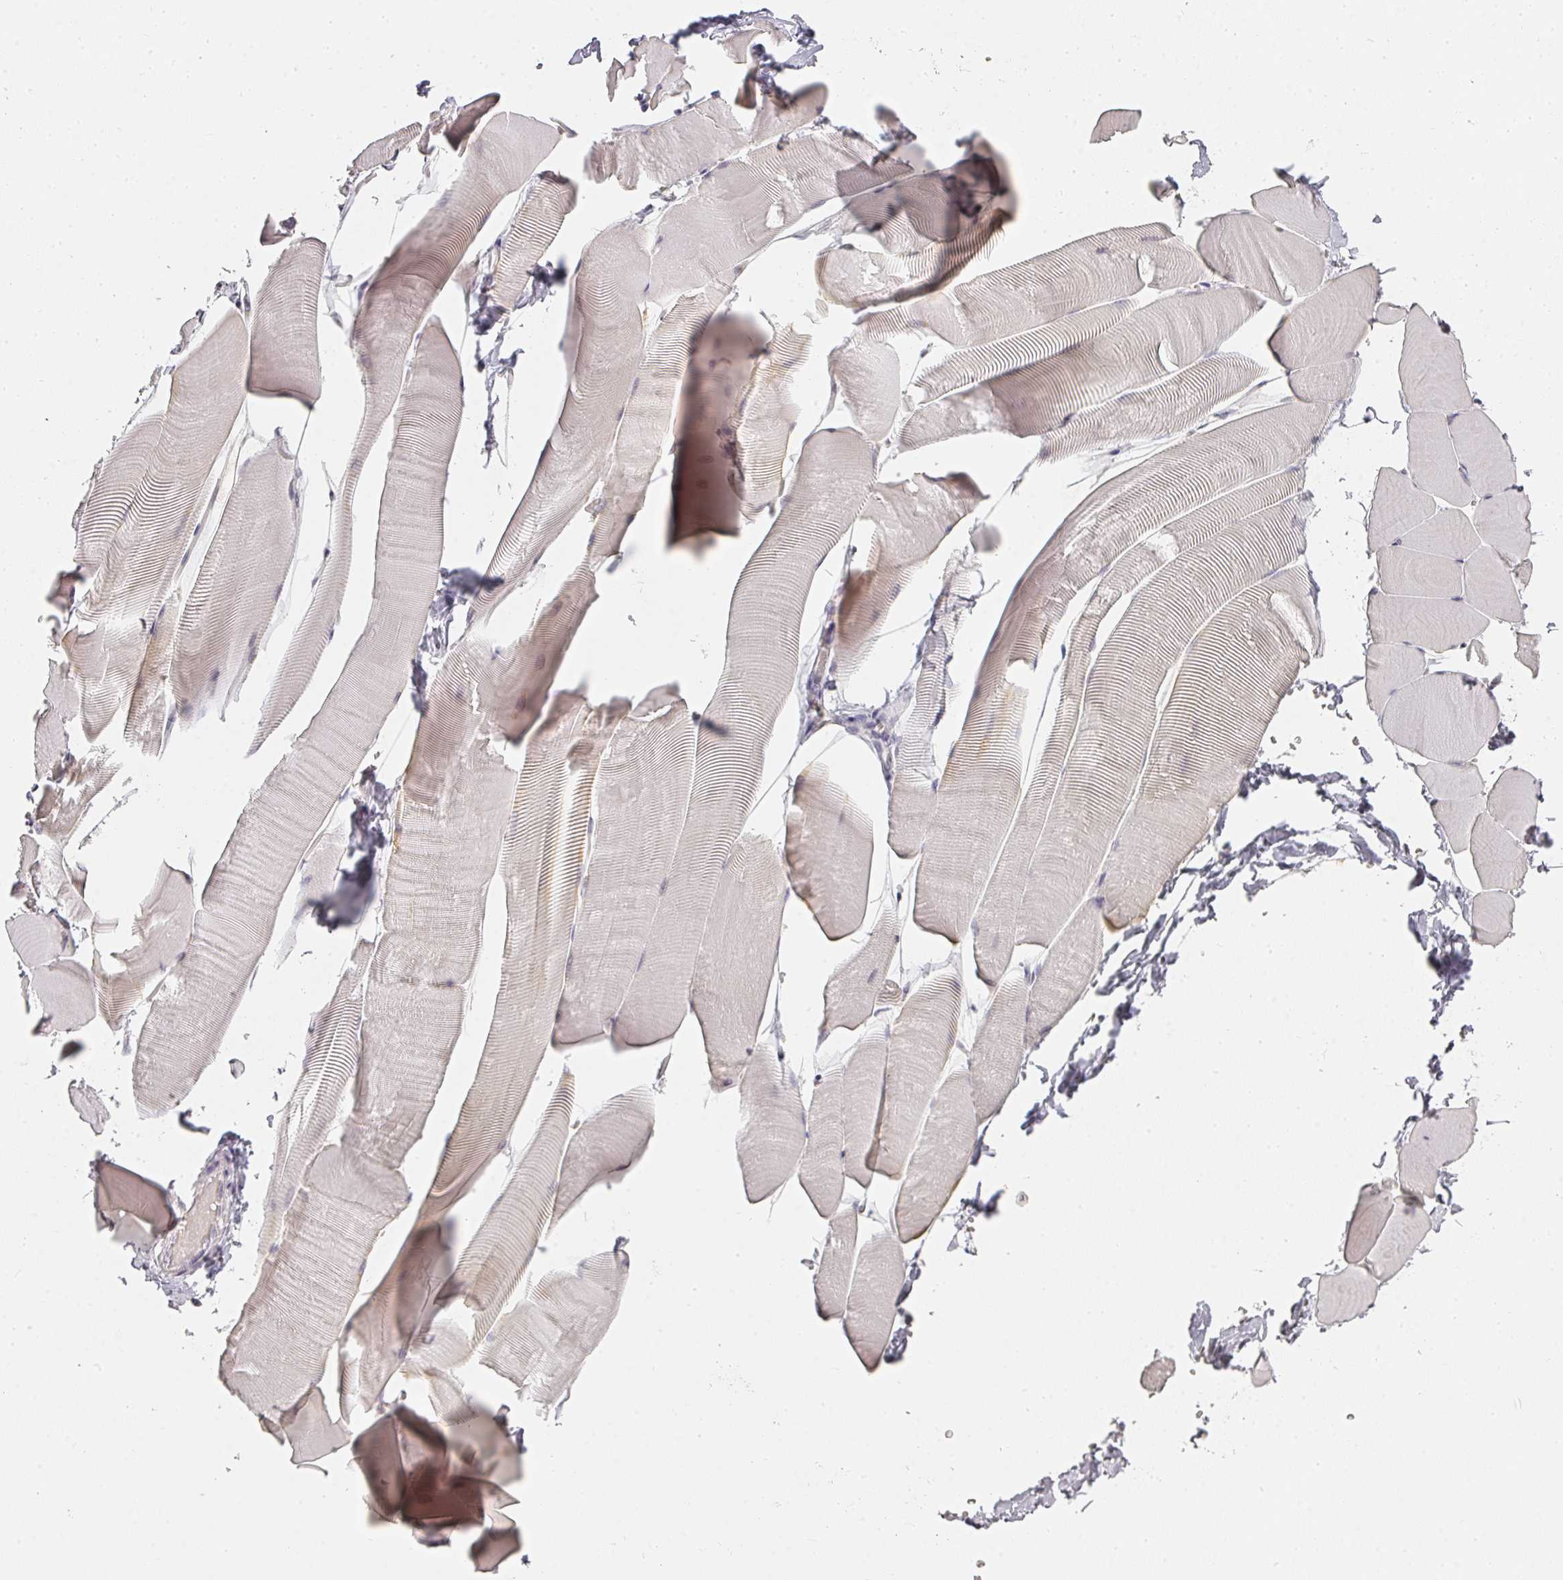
{"staining": {"intensity": "weak", "quantity": "<25%", "location": "cytoplasmic/membranous"}, "tissue": "skeletal muscle", "cell_type": "Myocytes", "image_type": "normal", "snomed": [{"axis": "morphology", "description": "Normal tissue, NOS"}, {"axis": "topography", "description": "Skeletal muscle"}], "caption": "IHC histopathology image of benign human skeletal muscle stained for a protein (brown), which displays no expression in myocytes.", "gene": "SHISA2", "patient": {"sex": "male", "age": 25}}